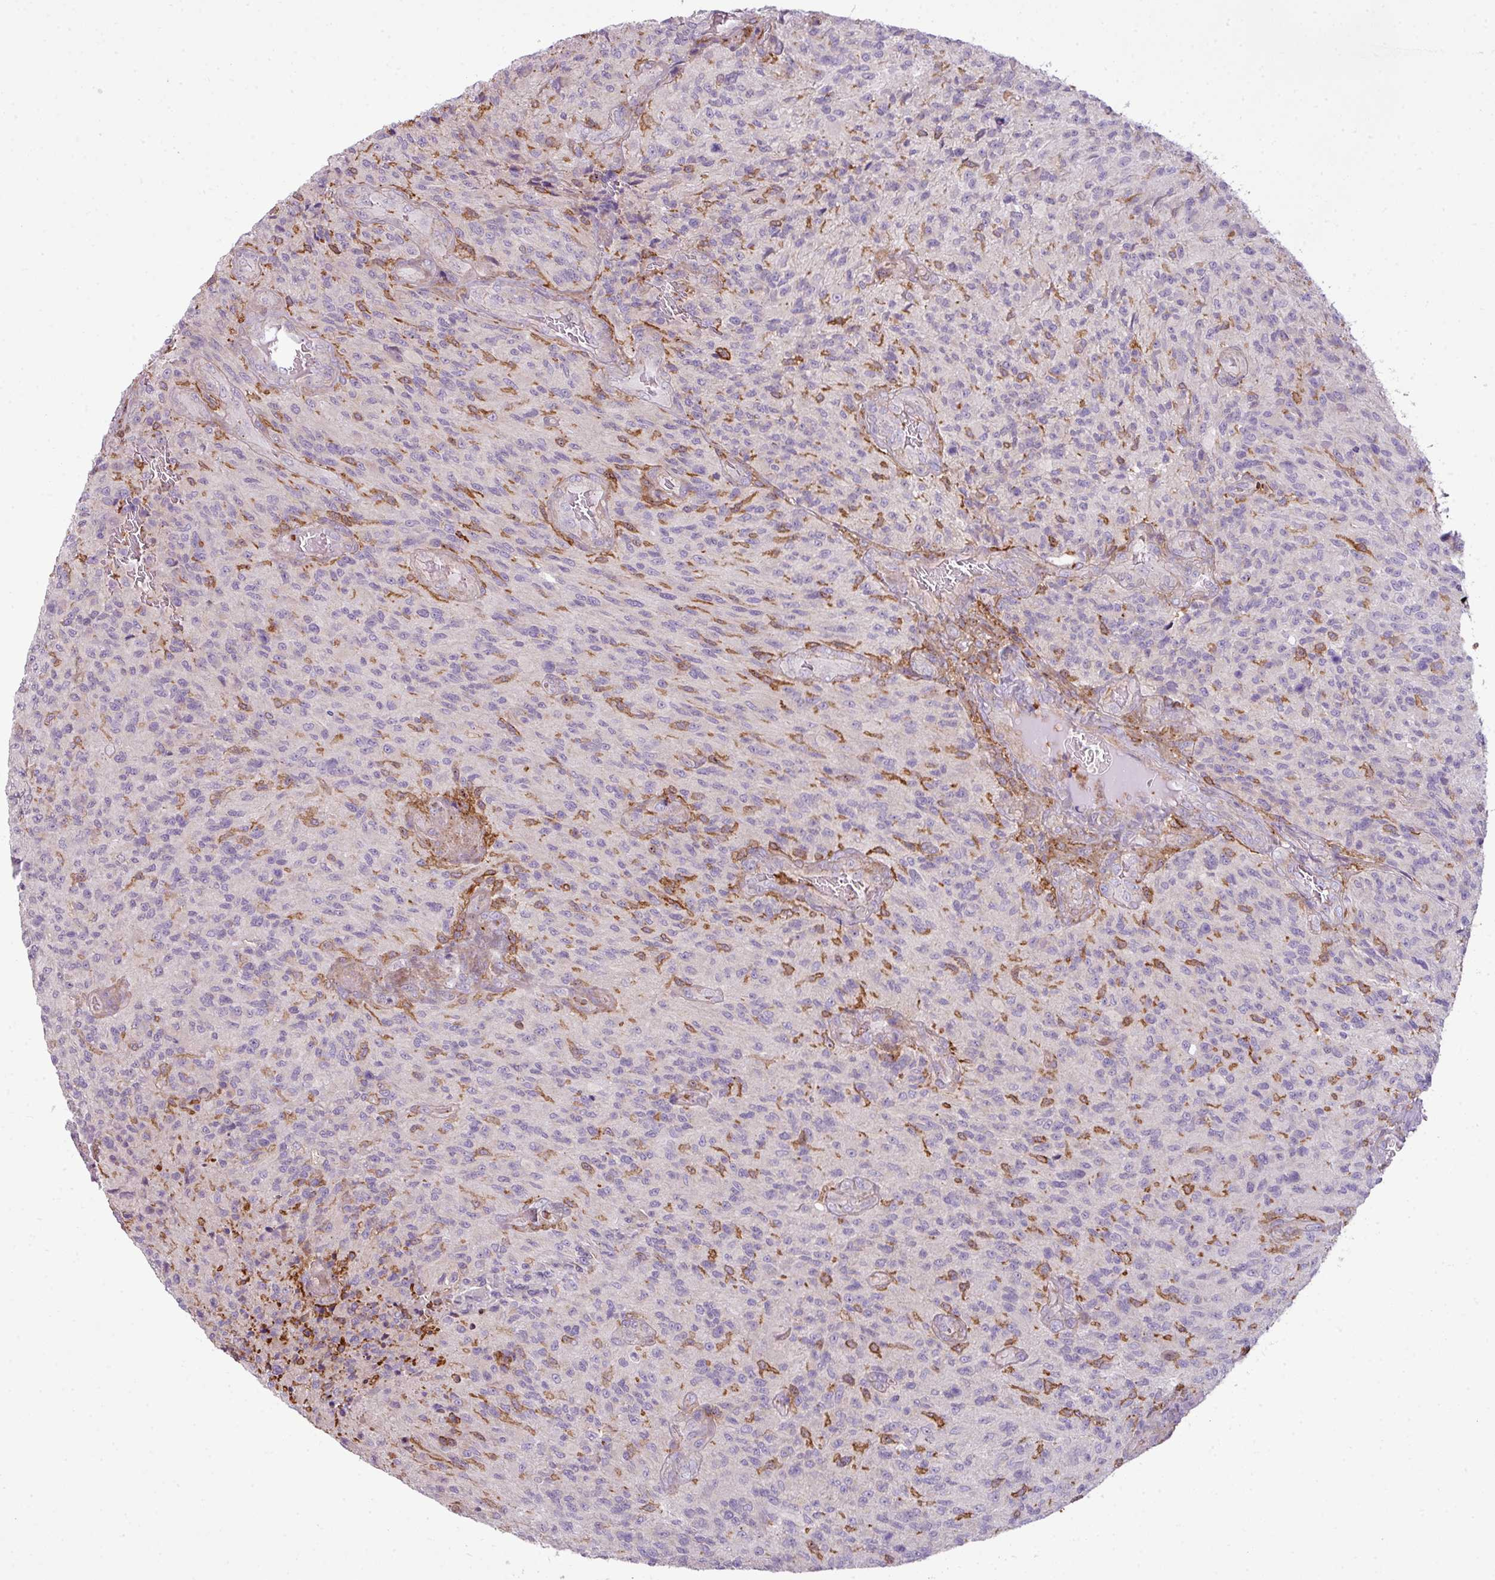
{"staining": {"intensity": "negative", "quantity": "none", "location": "none"}, "tissue": "glioma", "cell_type": "Tumor cells", "image_type": "cancer", "snomed": [{"axis": "morphology", "description": "Normal tissue, NOS"}, {"axis": "morphology", "description": "Glioma, malignant, High grade"}, {"axis": "topography", "description": "Cerebral cortex"}], "caption": "The photomicrograph exhibits no staining of tumor cells in glioma. (DAB (3,3'-diaminobenzidine) immunohistochemistry (IHC) with hematoxylin counter stain).", "gene": "COL8A1", "patient": {"sex": "male", "age": 56}}